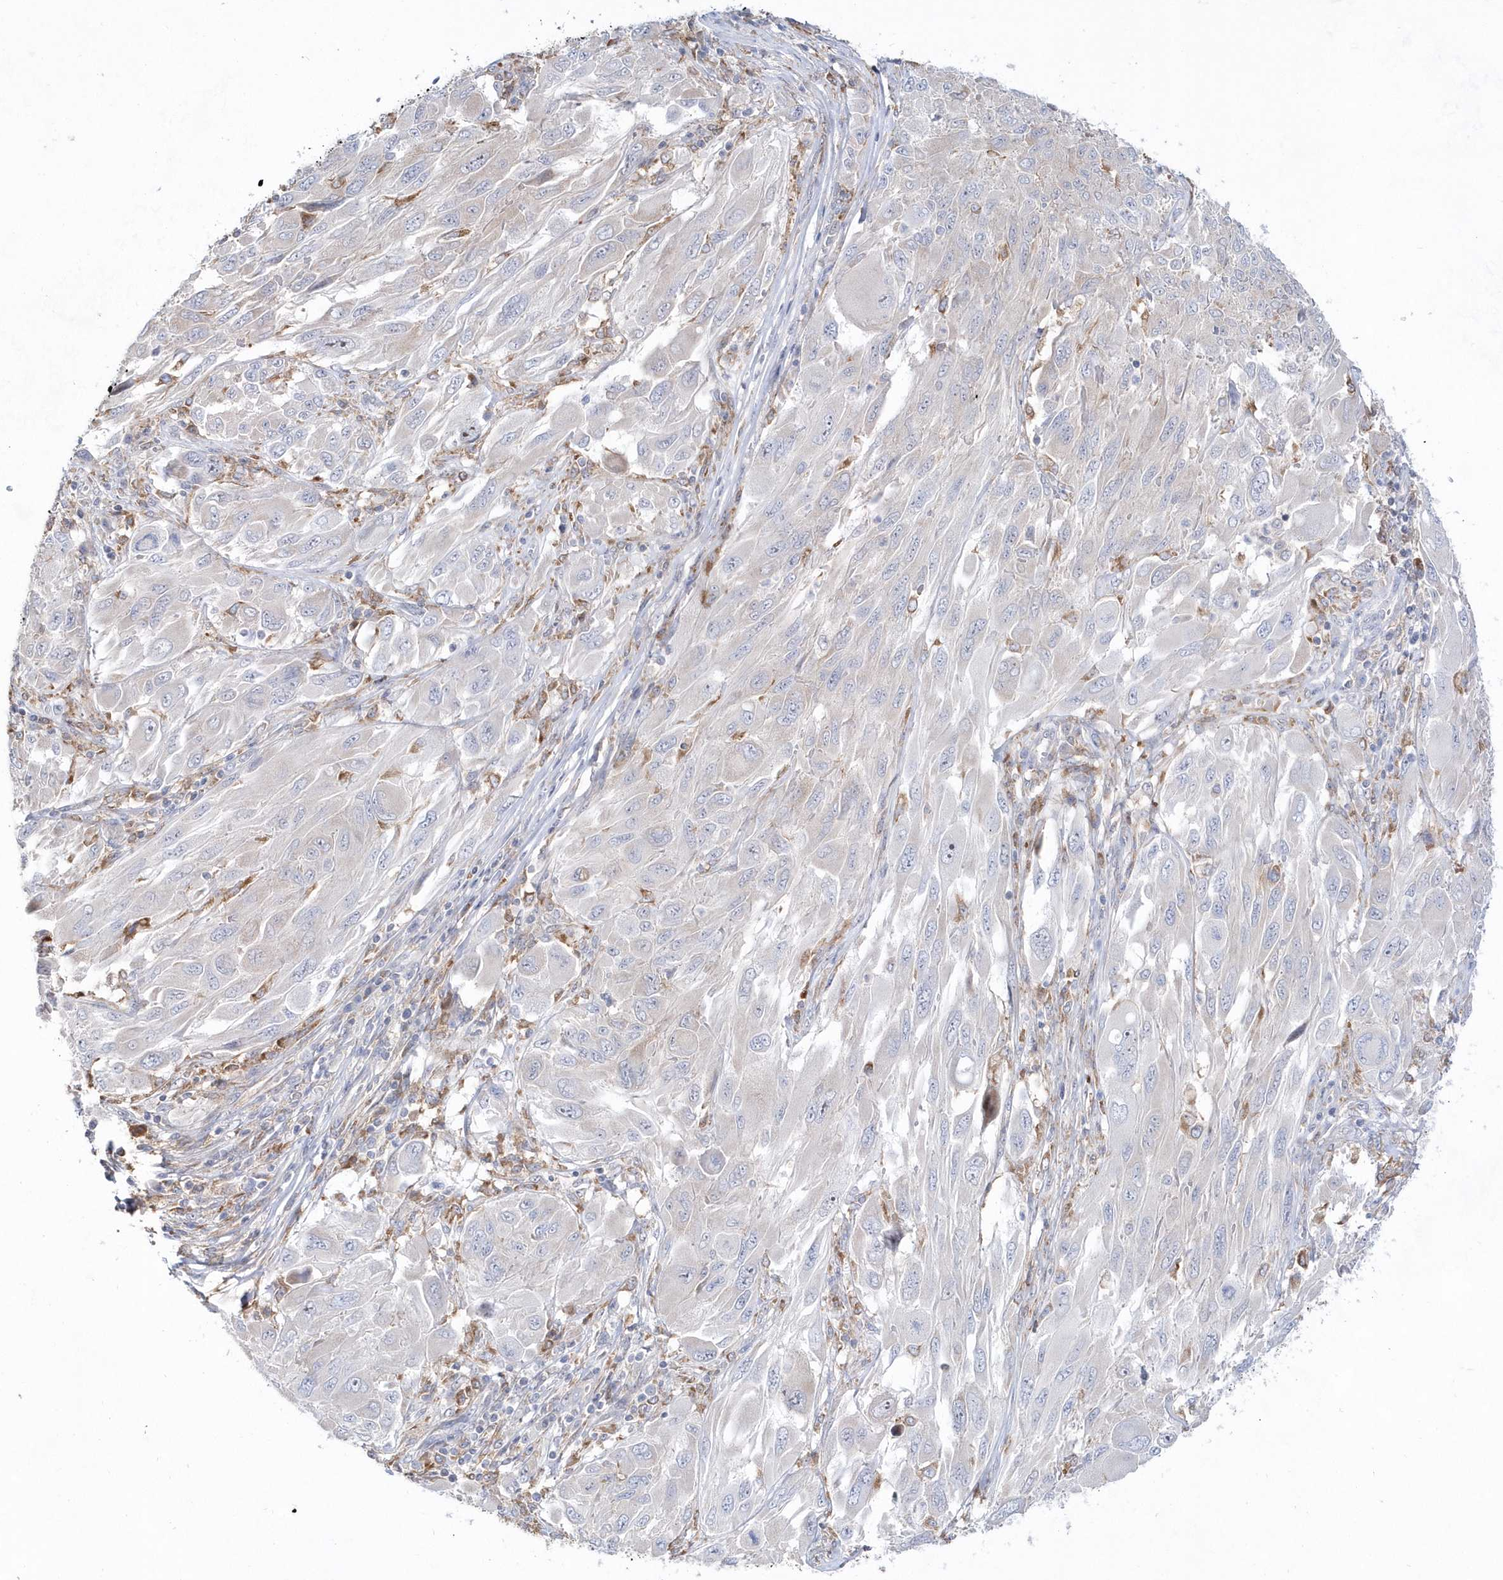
{"staining": {"intensity": "negative", "quantity": "none", "location": "none"}, "tissue": "melanoma", "cell_type": "Tumor cells", "image_type": "cancer", "snomed": [{"axis": "morphology", "description": "Malignant melanoma, NOS"}, {"axis": "topography", "description": "Skin"}], "caption": "The image exhibits no staining of tumor cells in malignant melanoma.", "gene": "BDH2", "patient": {"sex": "female", "age": 91}}